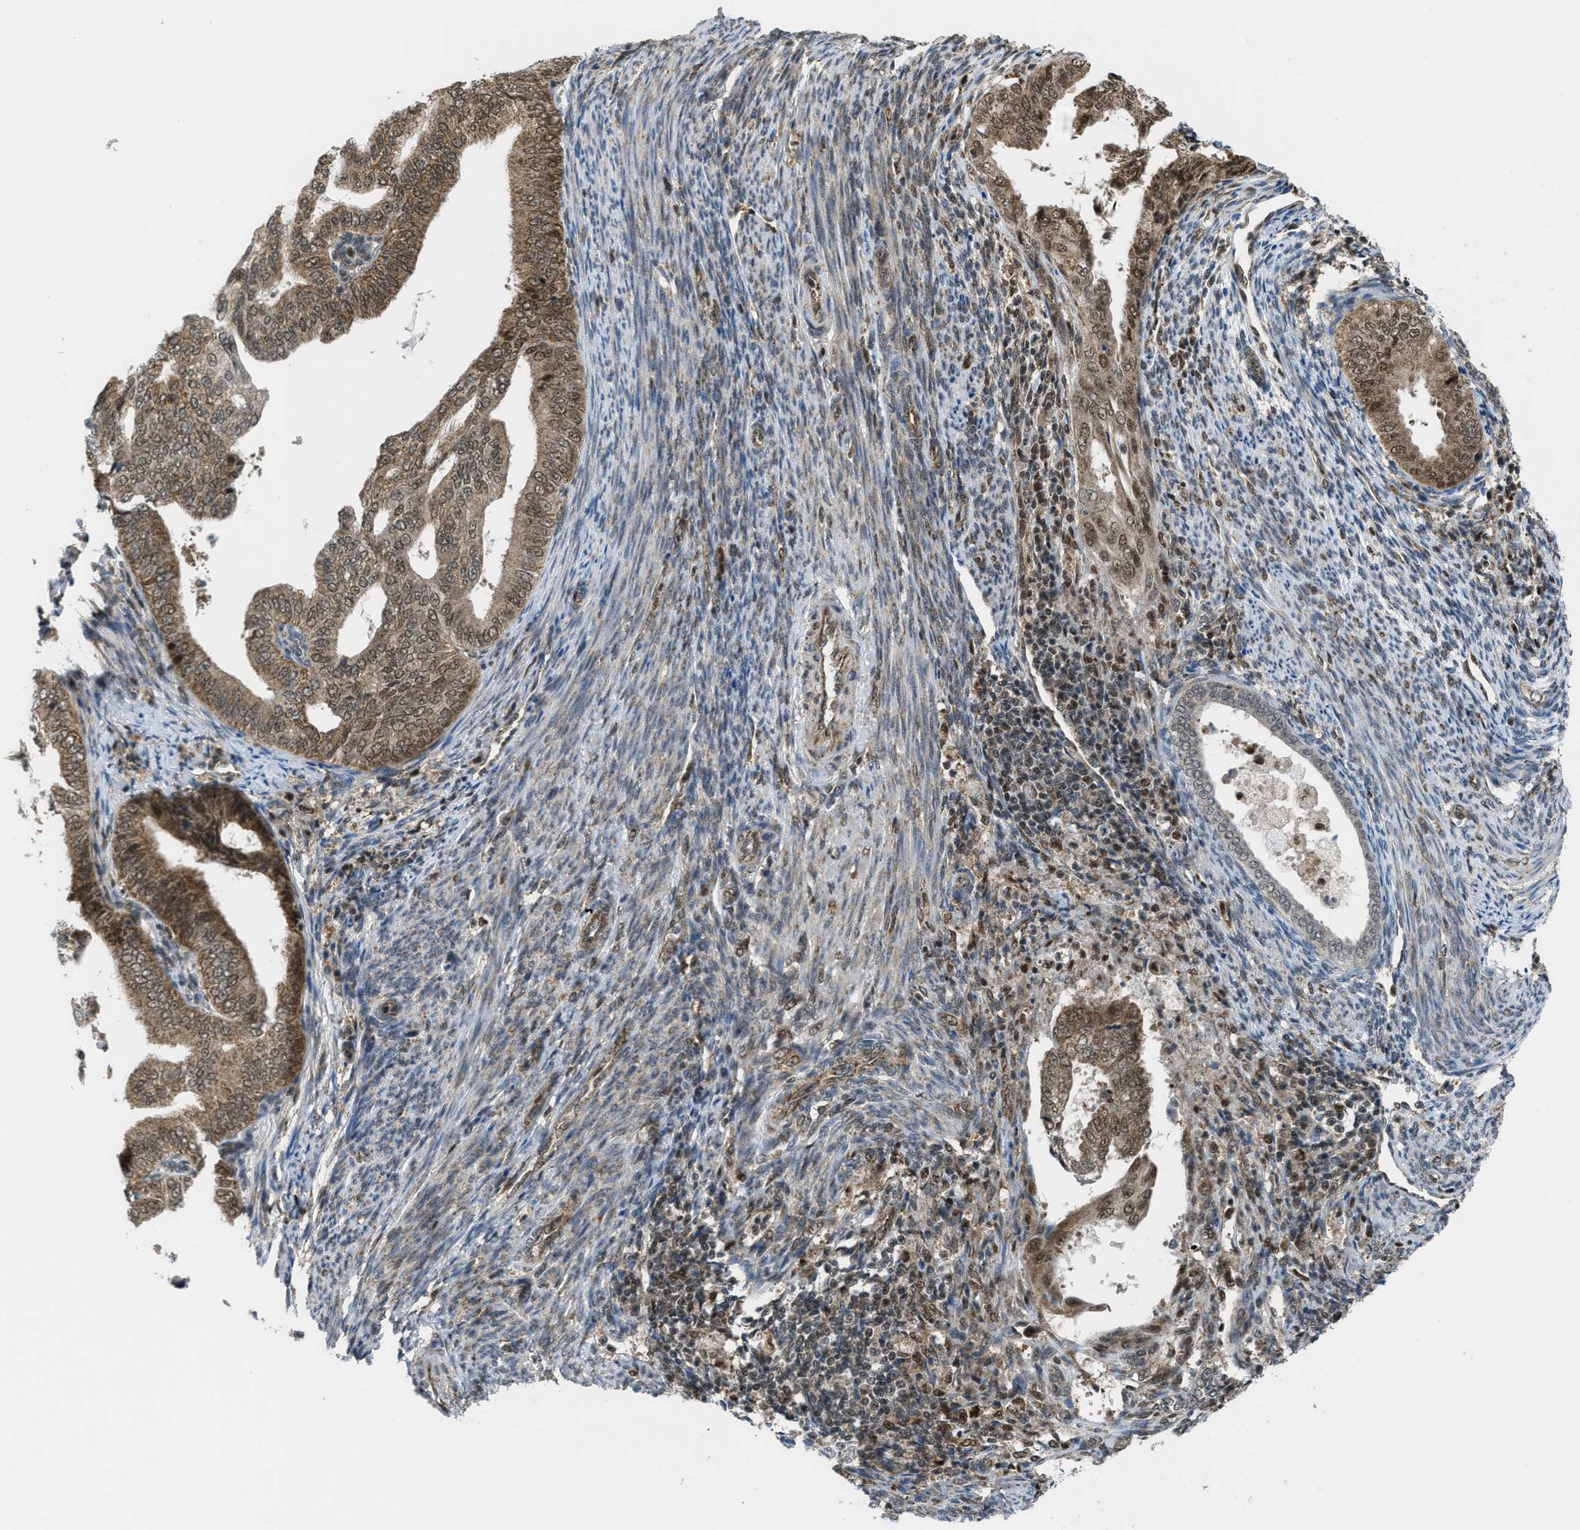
{"staining": {"intensity": "strong", "quantity": ">75%", "location": "cytoplasmic/membranous,nuclear"}, "tissue": "endometrial cancer", "cell_type": "Tumor cells", "image_type": "cancer", "snomed": [{"axis": "morphology", "description": "Adenocarcinoma, NOS"}, {"axis": "topography", "description": "Endometrium"}], "caption": "An image of human endometrial adenocarcinoma stained for a protein reveals strong cytoplasmic/membranous and nuclear brown staining in tumor cells.", "gene": "TNPO1", "patient": {"sex": "female", "age": 58}}